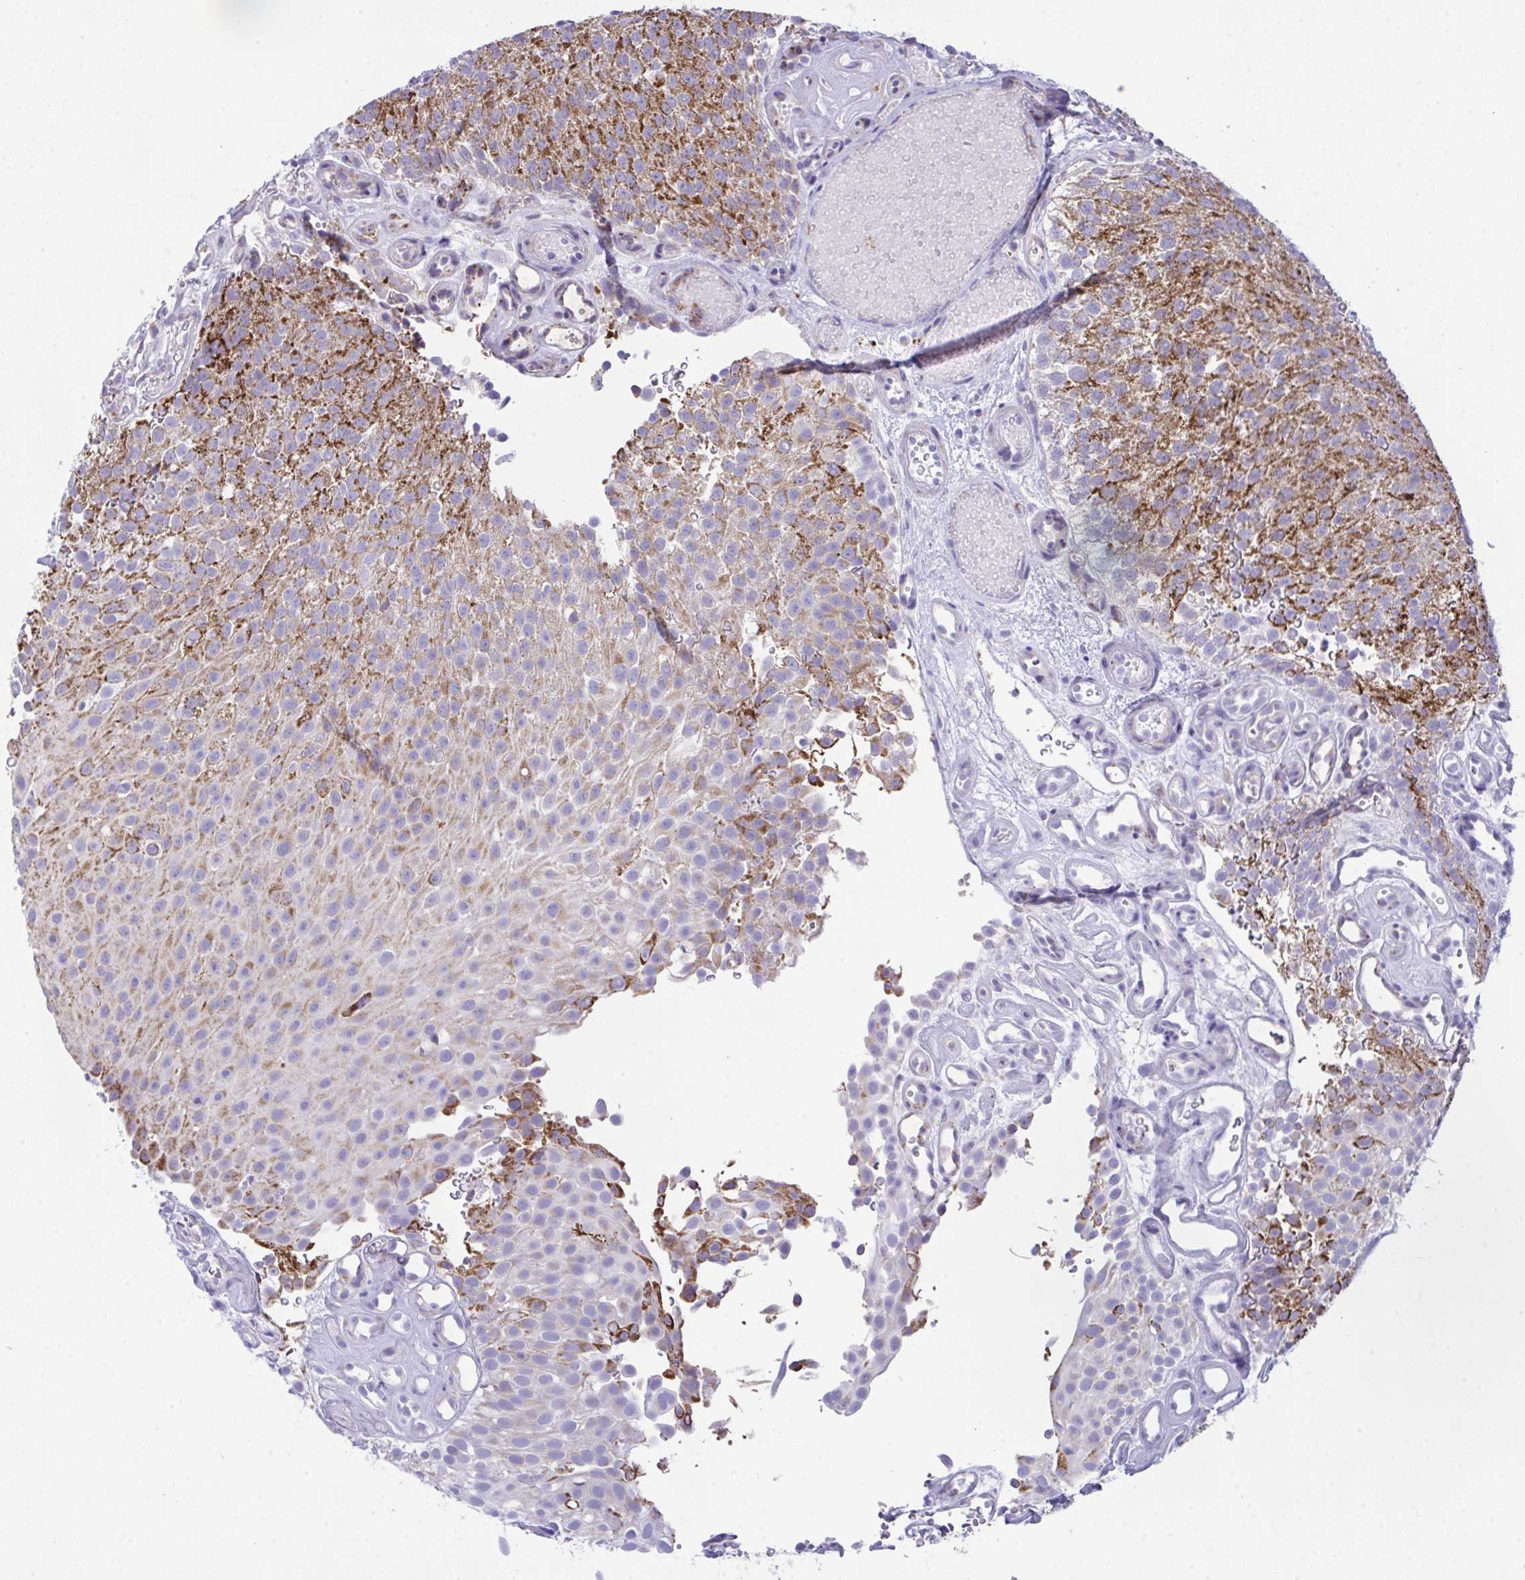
{"staining": {"intensity": "strong", "quantity": "25%-75%", "location": "cytoplasmic/membranous"}, "tissue": "urothelial cancer", "cell_type": "Tumor cells", "image_type": "cancer", "snomed": [{"axis": "morphology", "description": "Urothelial carcinoma, Low grade"}, {"axis": "topography", "description": "Urinary bladder"}], "caption": "Brown immunohistochemical staining in urothelial cancer exhibits strong cytoplasmic/membranous staining in about 25%-75% of tumor cells.", "gene": "PLA2G12B", "patient": {"sex": "male", "age": 78}}